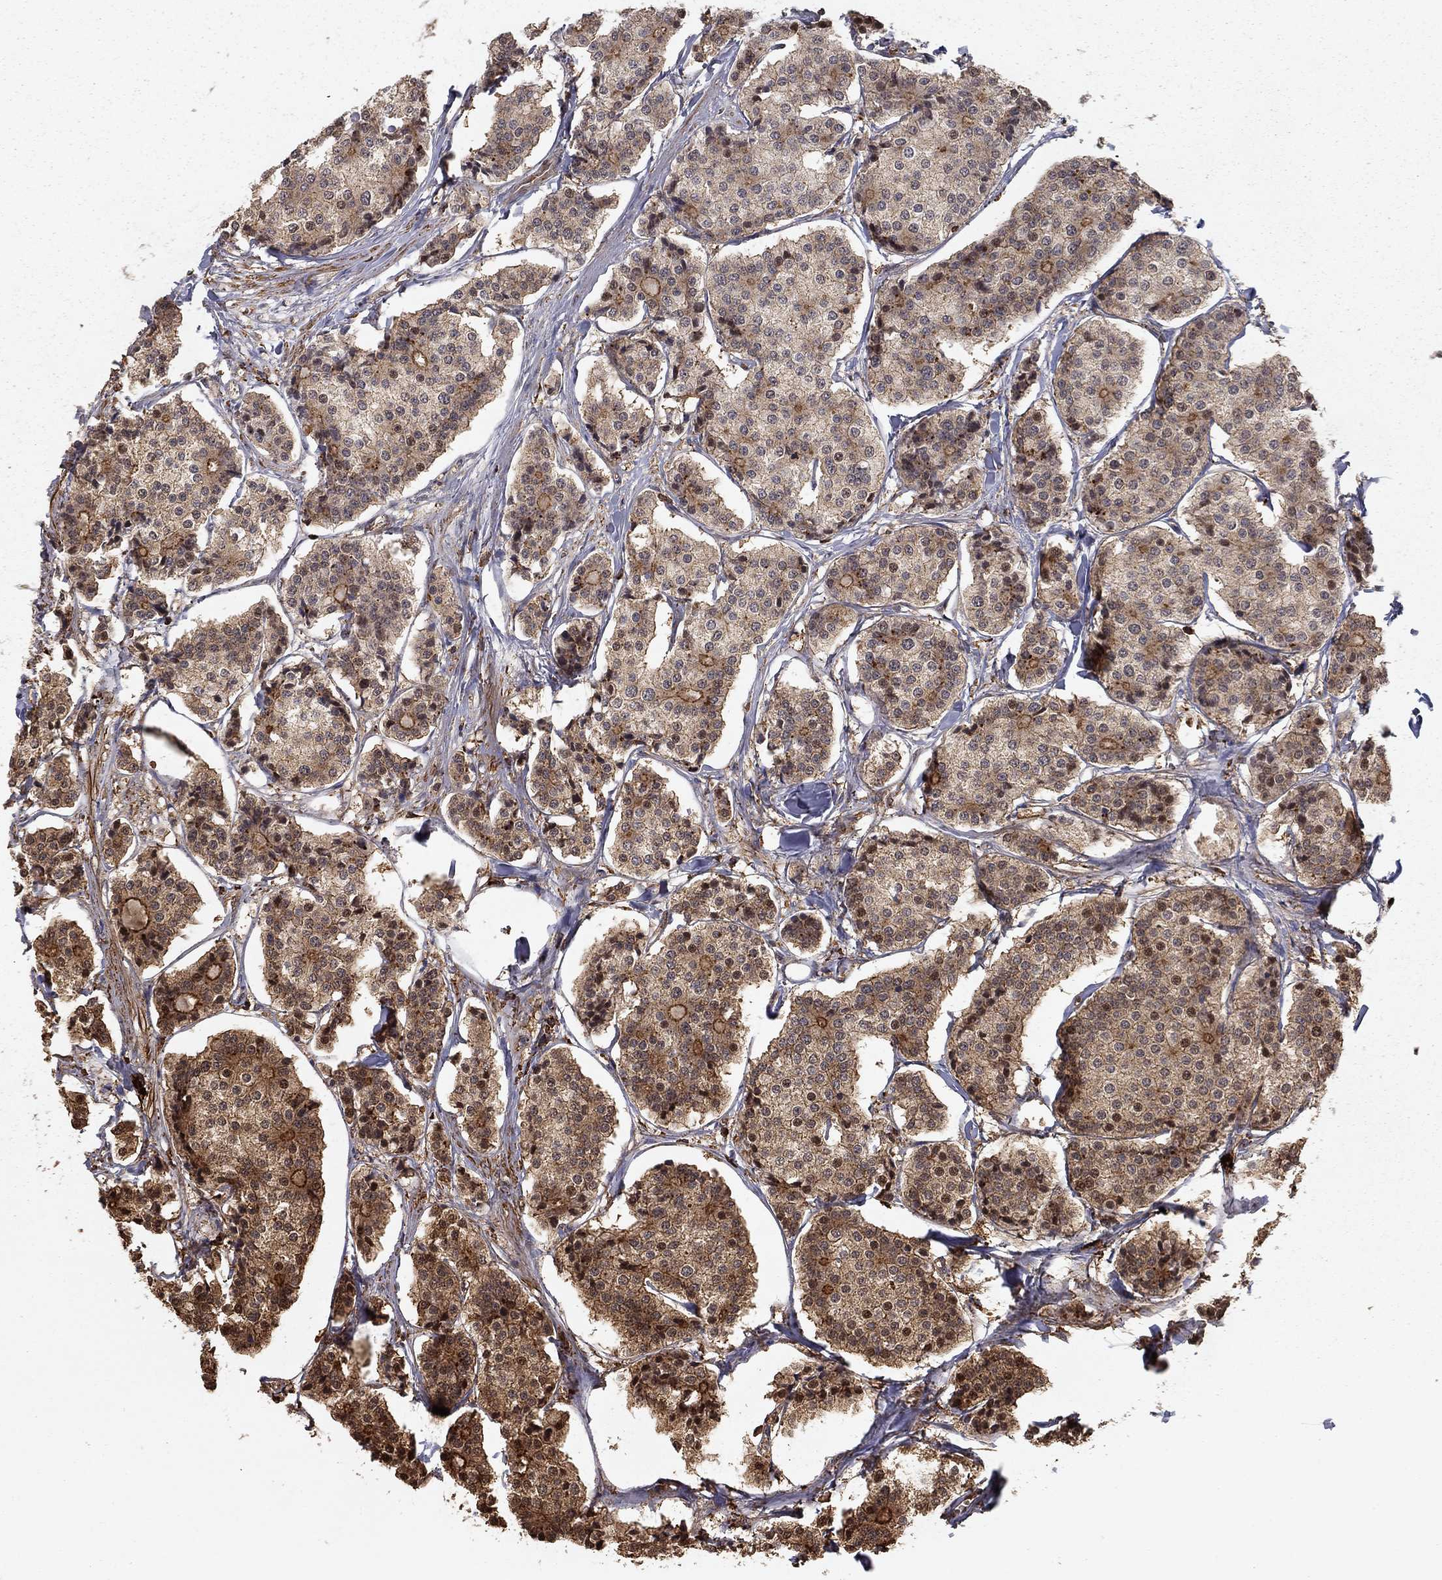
{"staining": {"intensity": "weak", "quantity": "25%-75%", "location": "cytoplasmic/membranous"}, "tissue": "carcinoid", "cell_type": "Tumor cells", "image_type": "cancer", "snomed": [{"axis": "morphology", "description": "Carcinoid, malignant, NOS"}, {"axis": "topography", "description": "Small intestine"}], "caption": "Weak cytoplasmic/membranous positivity for a protein is appreciated in about 25%-75% of tumor cells of malignant carcinoid using immunohistochemistry (IHC).", "gene": "HABP4", "patient": {"sex": "female", "age": 65}}